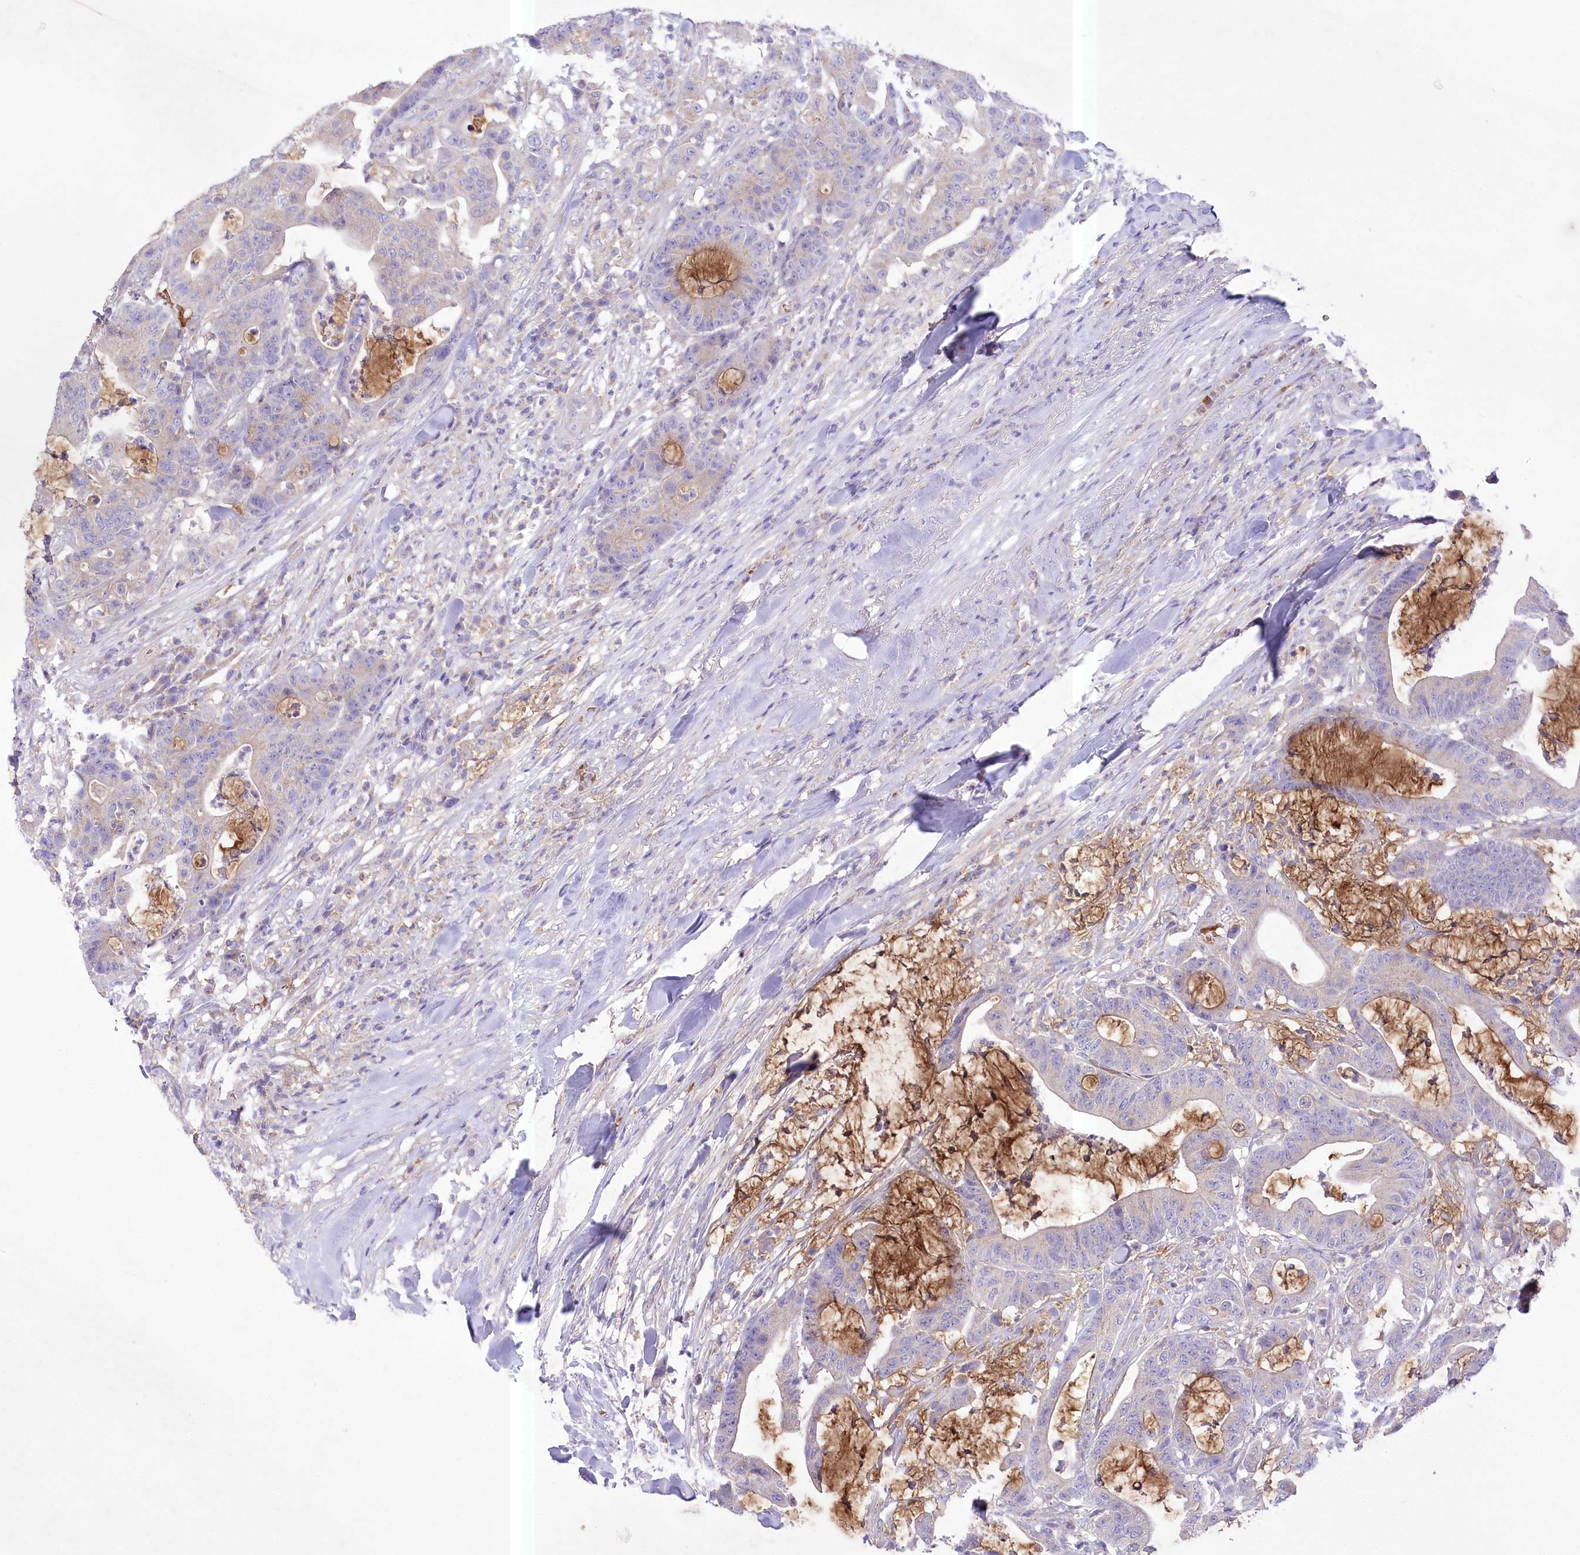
{"staining": {"intensity": "weak", "quantity": "<25%", "location": "cytoplasmic/membranous"}, "tissue": "colorectal cancer", "cell_type": "Tumor cells", "image_type": "cancer", "snomed": [{"axis": "morphology", "description": "Adenocarcinoma, NOS"}, {"axis": "topography", "description": "Colon"}], "caption": "Tumor cells are negative for protein expression in human colorectal cancer.", "gene": "PRSS53", "patient": {"sex": "female", "age": 84}}